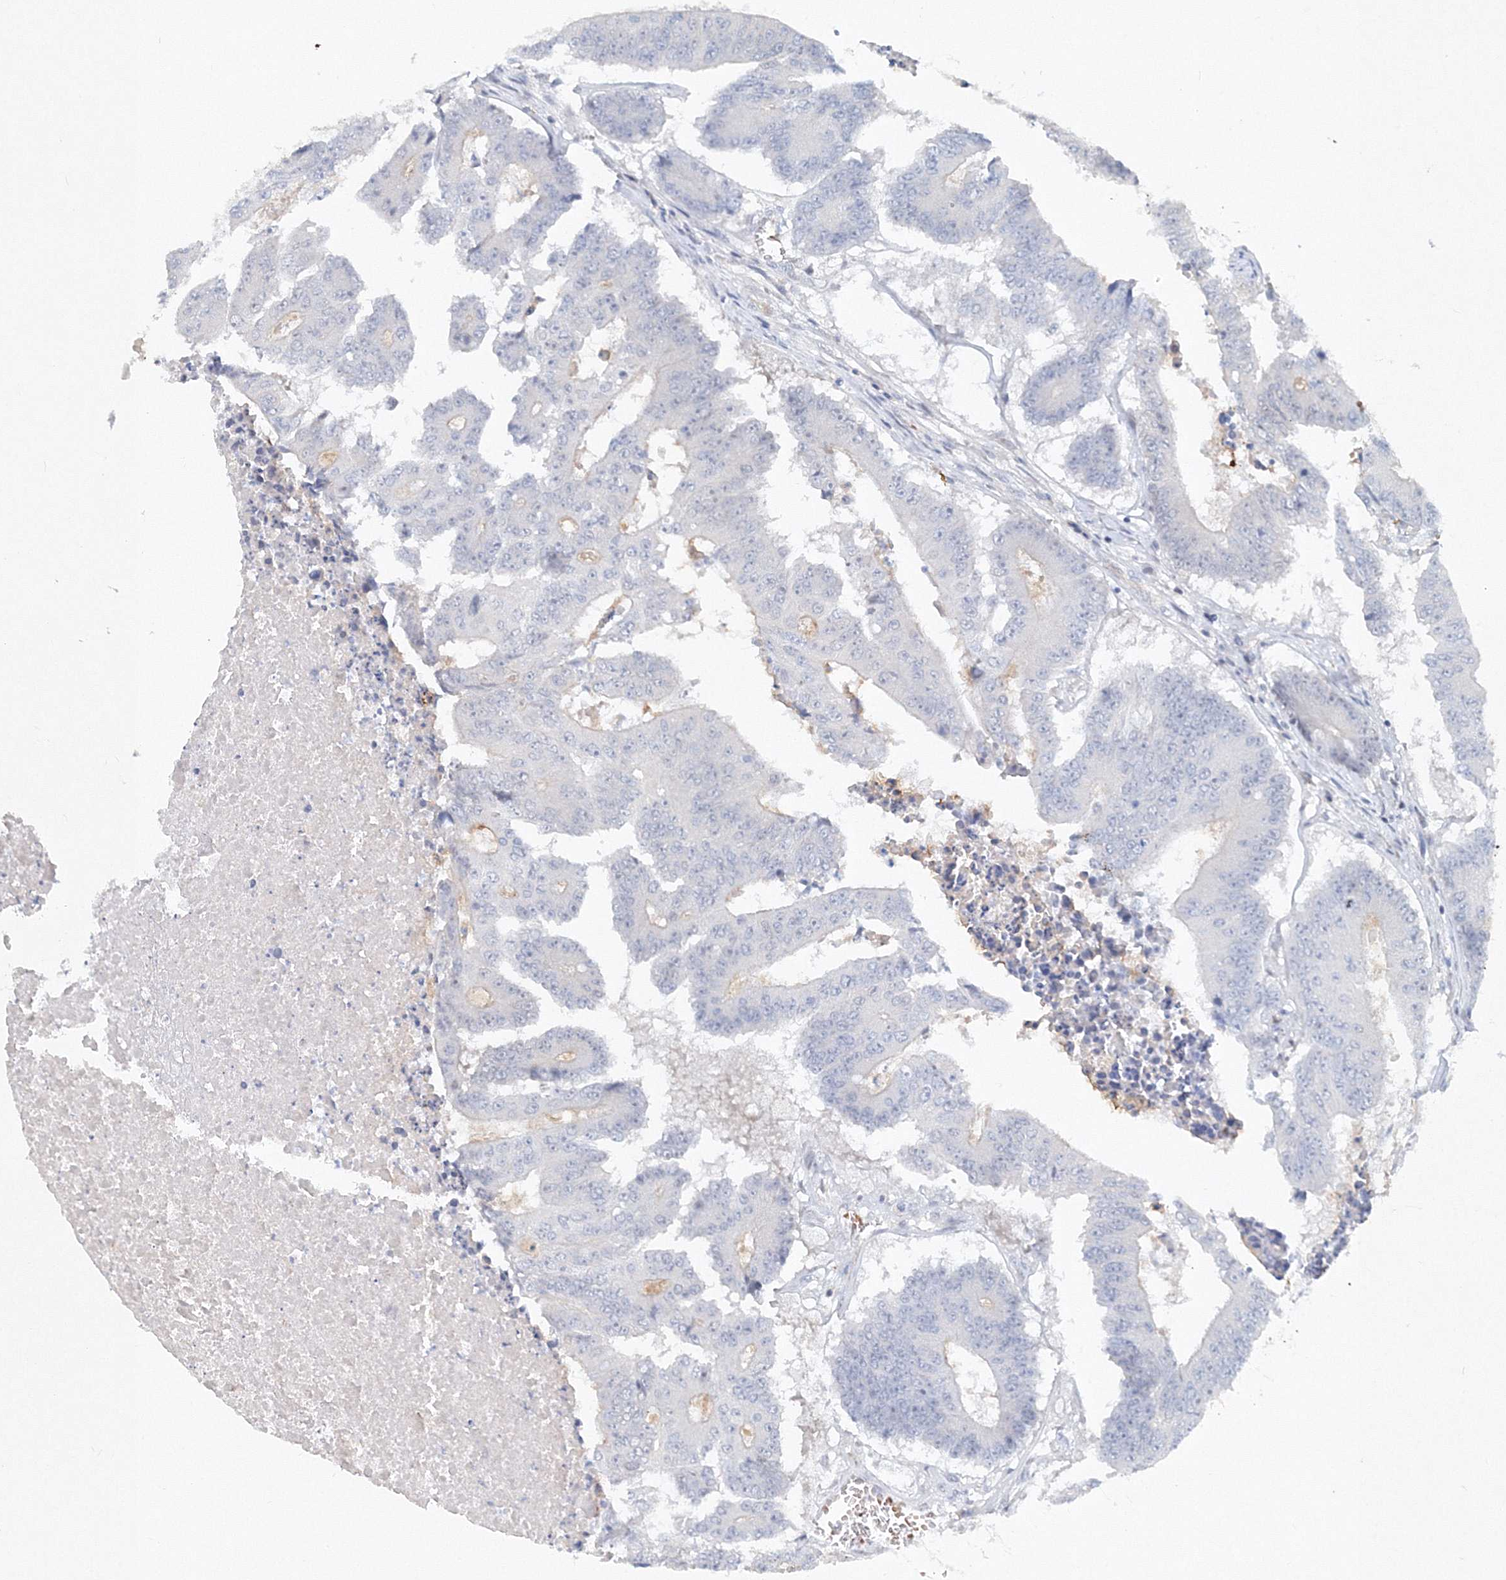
{"staining": {"intensity": "negative", "quantity": "none", "location": "none"}, "tissue": "colorectal cancer", "cell_type": "Tumor cells", "image_type": "cancer", "snomed": [{"axis": "morphology", "description": "Adenocarcinoma, NOS"}, {"axis": "topography", "description": "Colon"}], "caption": "Micrograph shows no significant protein staining in tumor cells of colorectal cancer (adenocarcinoma). (IHC, brightfield microscopy, high magnification).", "gene": "SH3BP5", "patient": {"sex": "male", "age": 87}}